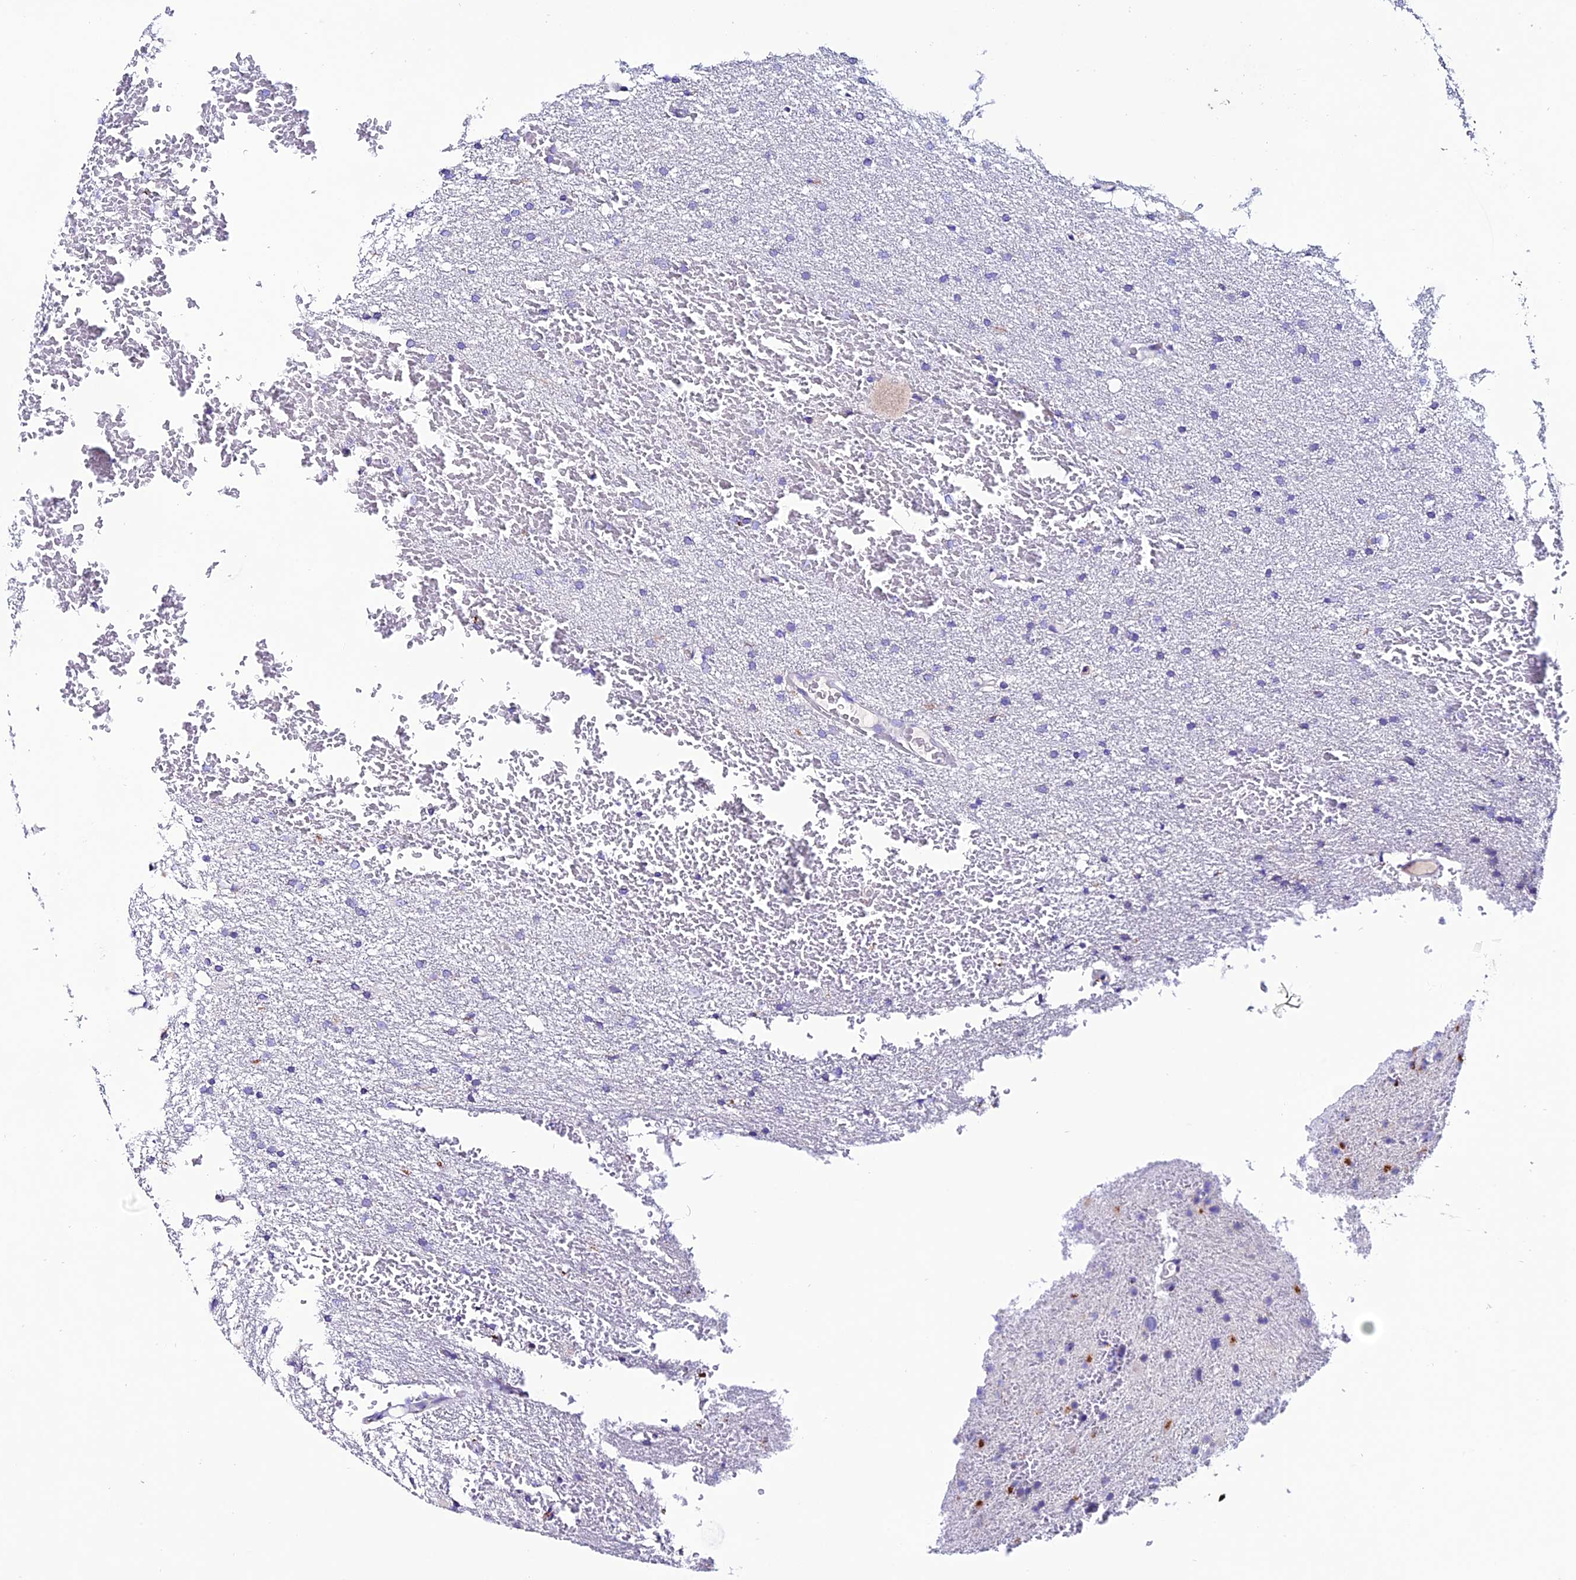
{"staining": {"intensity": "negative", "quantity": "none", "location": "none"}, "tissue": "glioma", "cell_type": "Tumor cells", "image_type": "cancer", "snomed": [{"axis": "morphology", "description": "Glioma, malignant, High grade"}, {"axis": "topography", "description": "Cerebral cortex"}], "caption": "This image is of malignant glioma (high-grade) stained with immunohistochemistry to label a protein in brown with the nuclei are counter-stained blue. There is no staining in tumor cells.", "gene": "OR51Q1", "patient": {"sex": "female", "age": 36}}